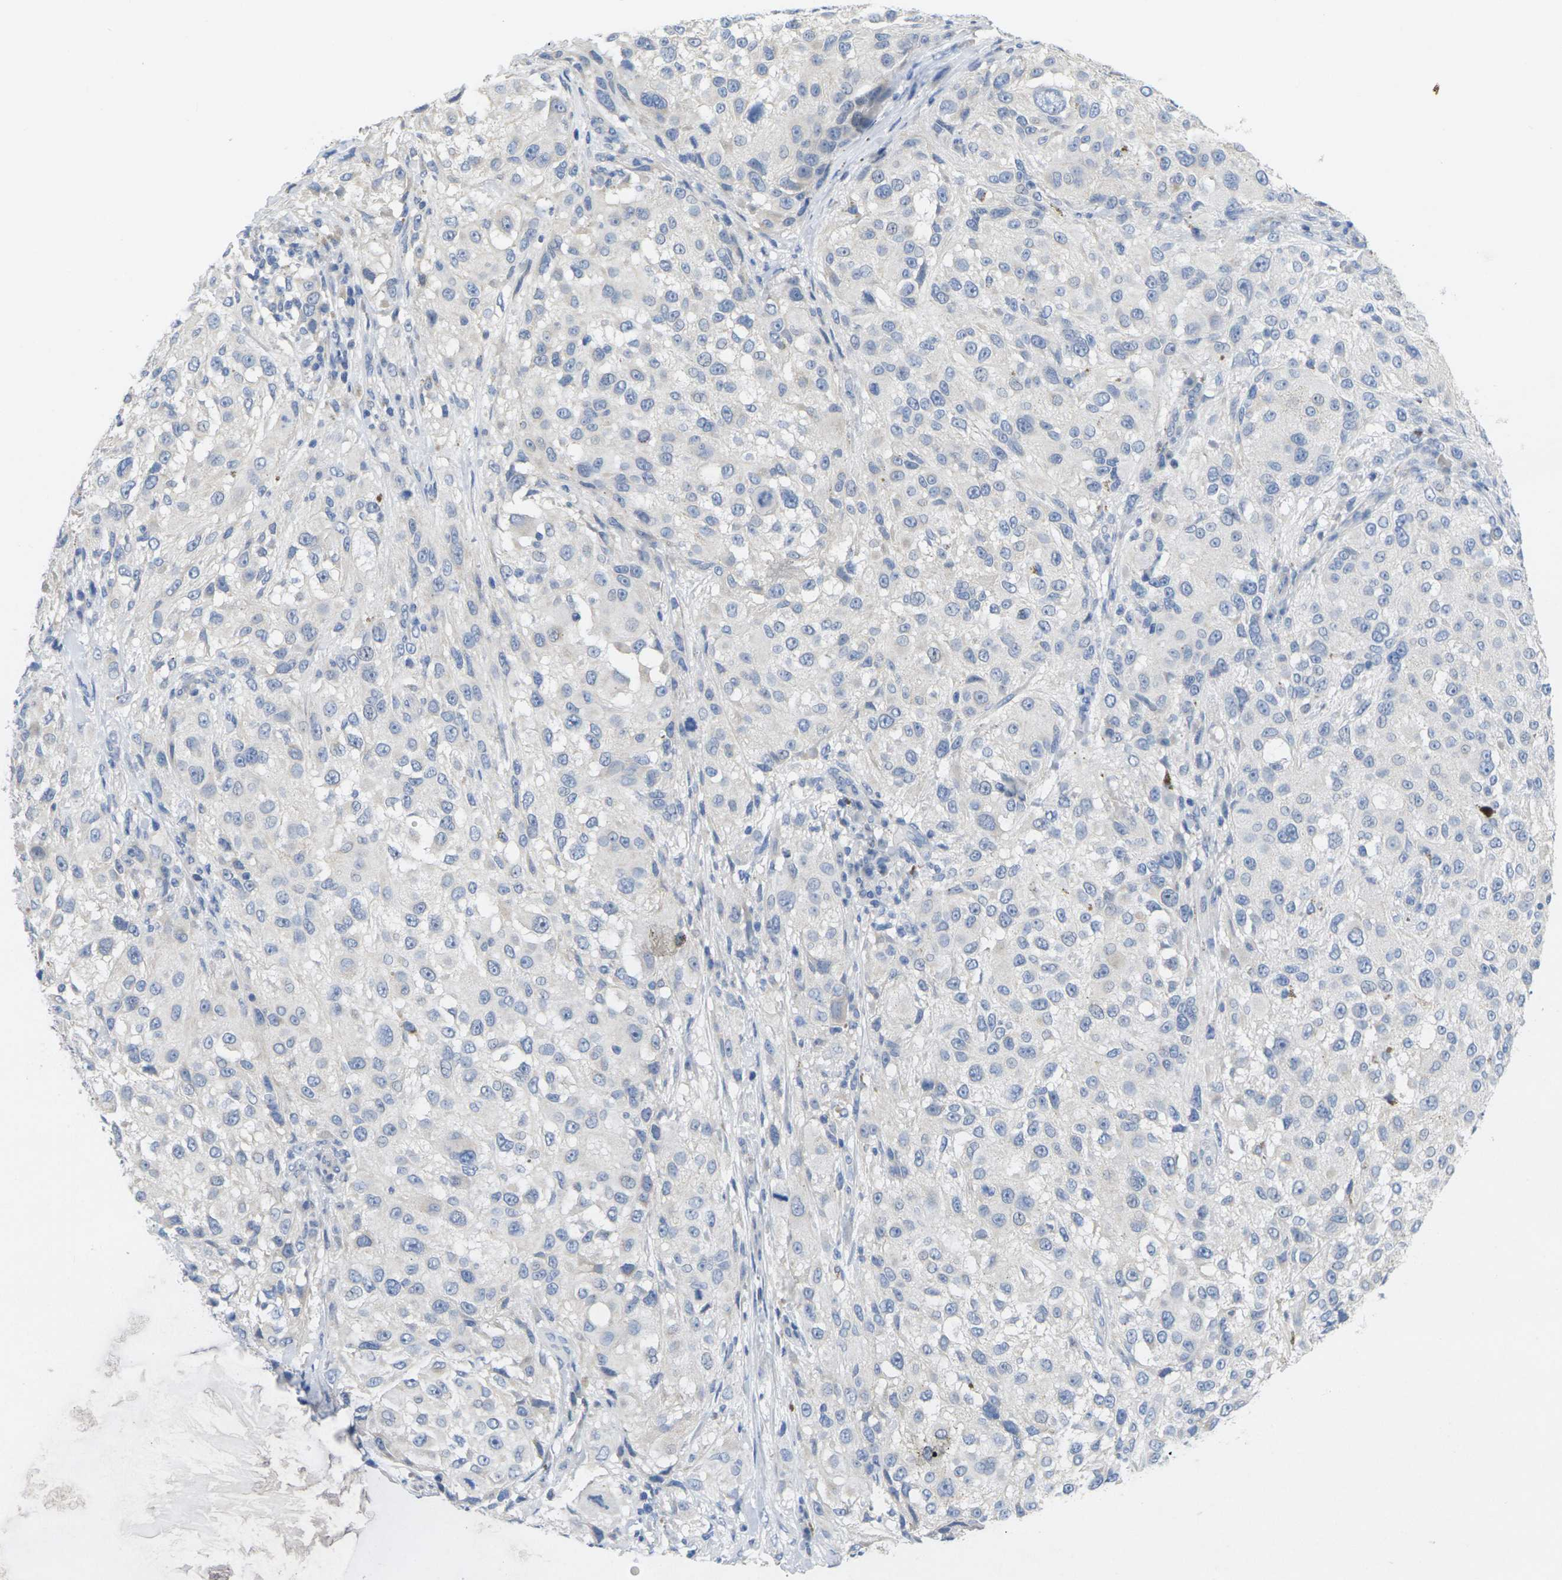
{"staining": {"intensity": "negative", "quantity": "none", "location": "none"}, "tissue": "melanoma", "cell_type": "Tumor cells", "image_type": "cancer", "snomed": [{"axis": "morphology", "description": "Necrosis, NOS"}, {"axis": "morphology", "description": "Malignant melanoma, NOS"}, {"axis": "topography", "description": "Skin"}], "caption": "Human malignant melanoma stained for a protein using immunohistochemistry (IHC) exhibits no expression in tumor cells.", "gene": "TNNI3", "patient": {"sex": "female", "age": 87}}